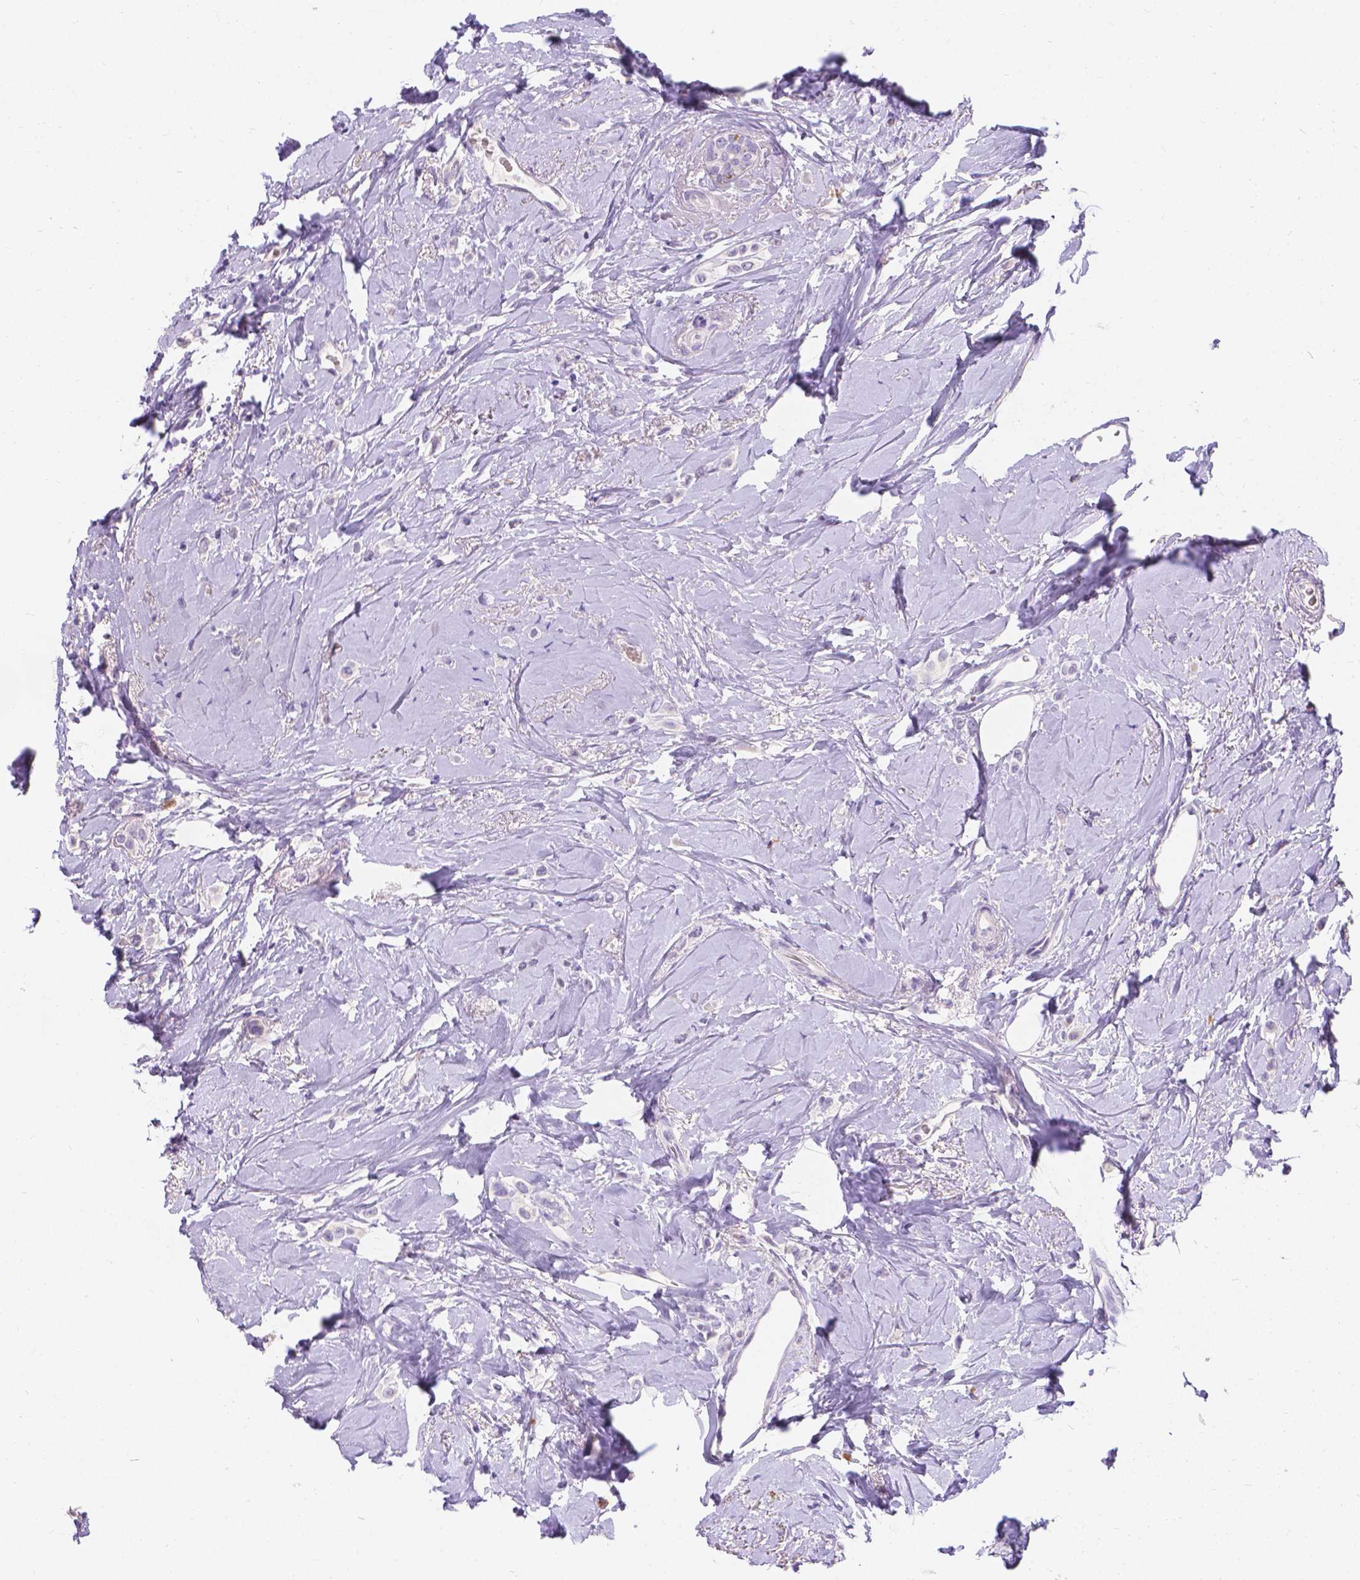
{"staining": {"intensity": "negative", "quantity": "none", "location": "none"}, "tissue": "breast cancer", "cell_type": "Tumor cells", "image_type": "cancer", "snomed": [{"axis": "morphology", "description": "Lobular carcinoma"}, {"axis": "topography", "description": "Breast"}], "caption": "An image of lobular carcinoma (breast) stained for a protein reveals no brown staining in tumor cells.", "gene": "GNRHR", "patient": {"sex": "female", "age": 66}}